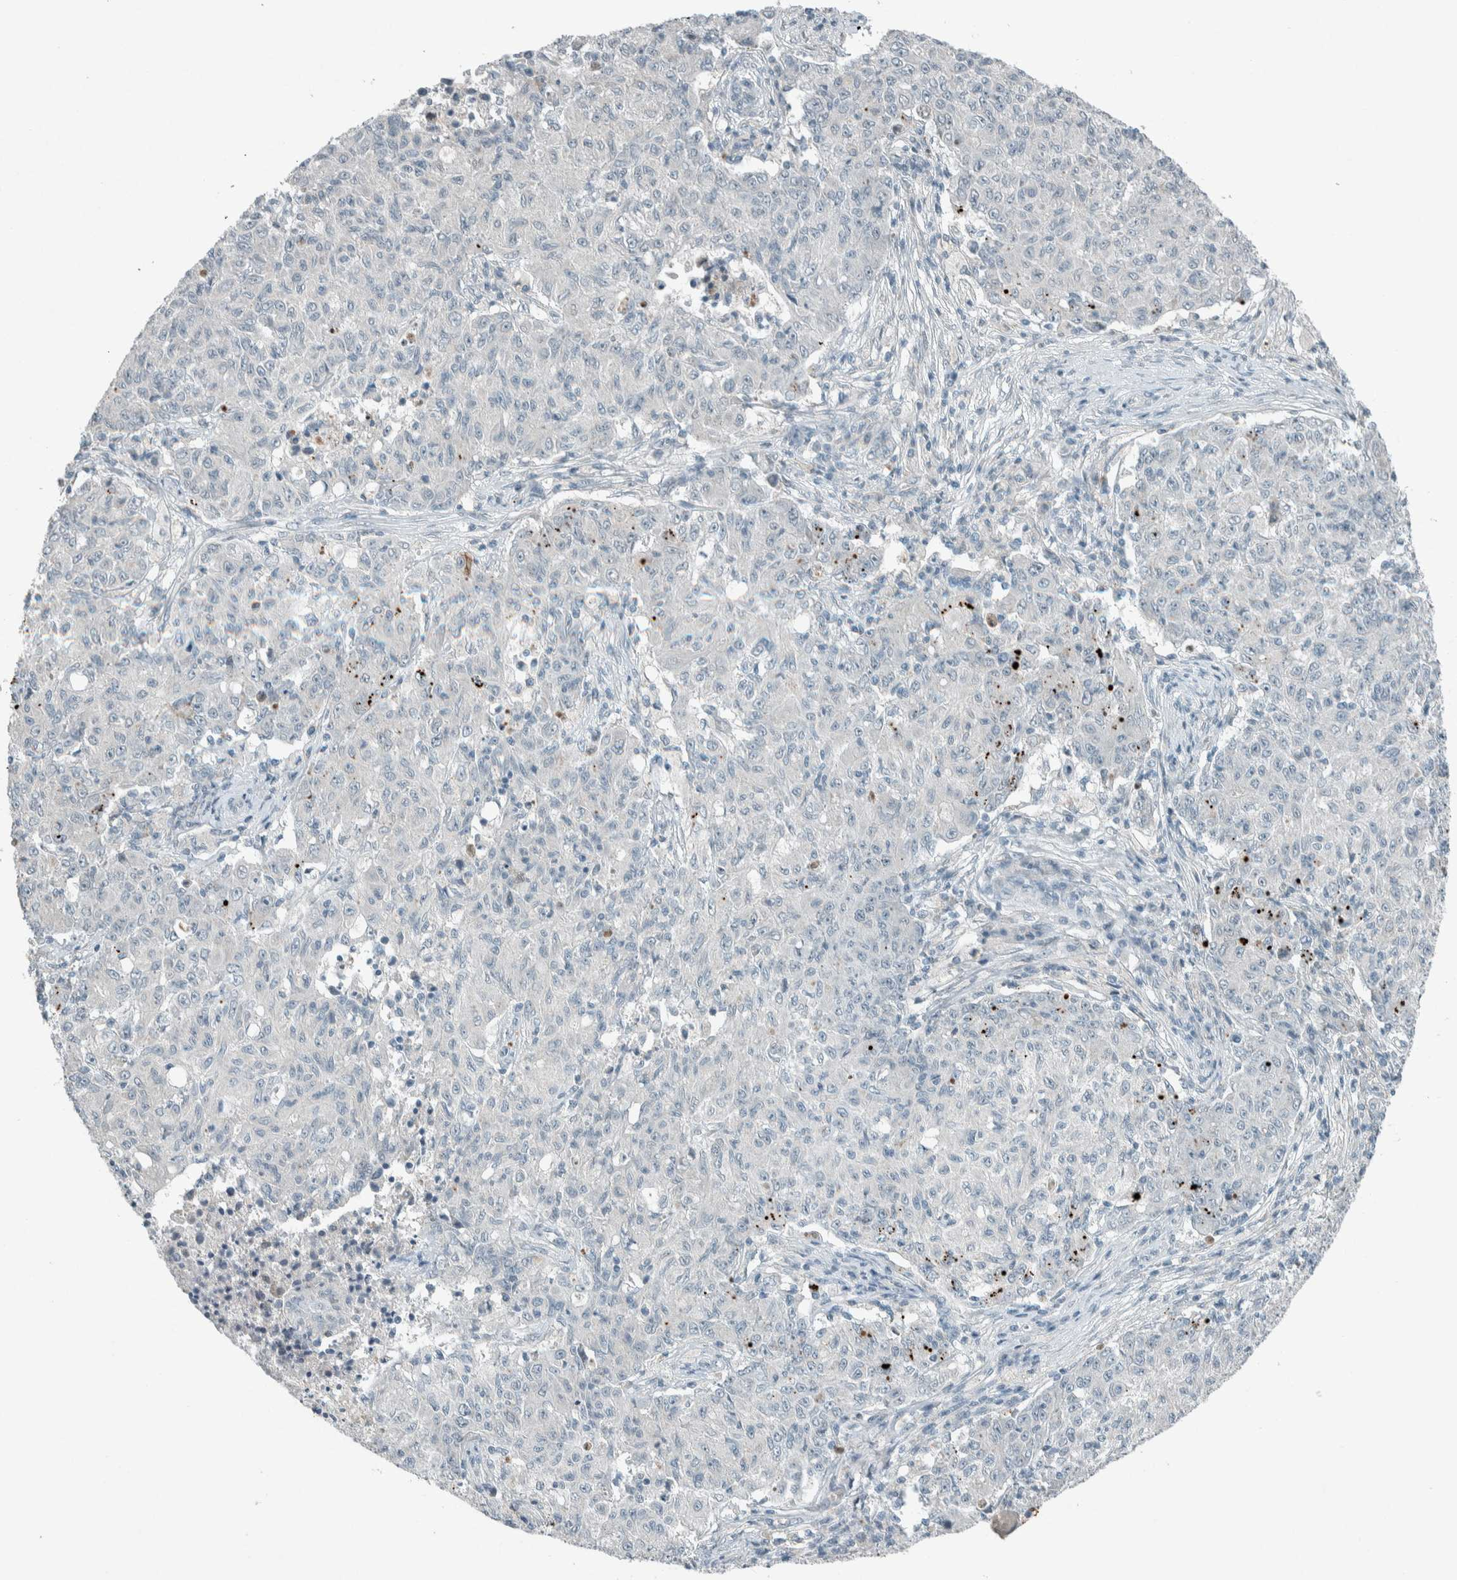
{"staining": {"intensity": "negative", "quantity": "none", "location": "none"}, "tissue": "ovarian cancer", "cell_type": "Tumor cells", "image_type": "cancer", "snomed": [{"axis": "morphology", "description": "Carcinoma, endometroid"}, {"axis": "topography", "description": "Ovary"}], "caption": "Tumor cells show no significant positivity in endometroid carcinoma (ovarian).", "gene": "CERCAM", "patient": {"sex": "female", "age": 42}}